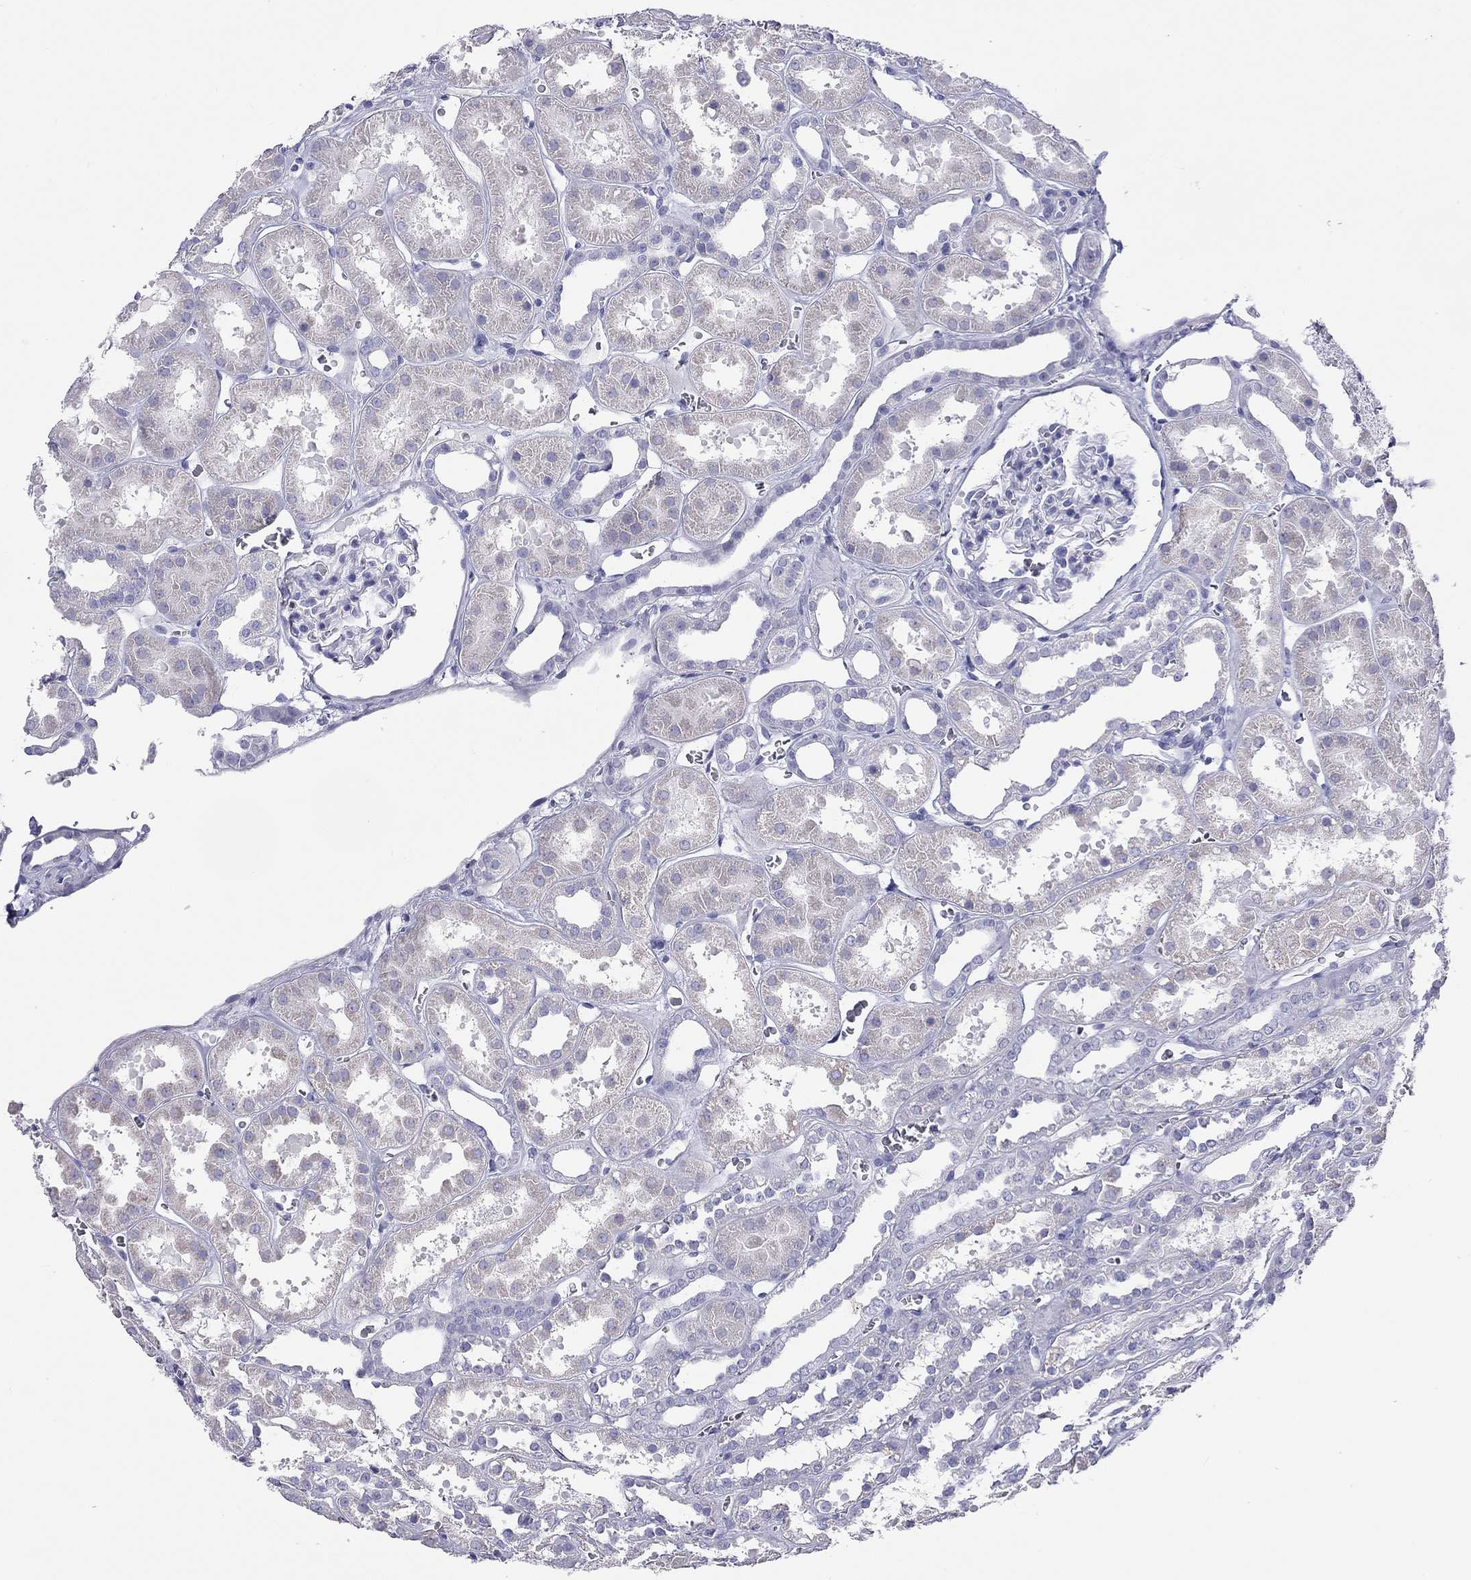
{"staining": {"intensity": "negative", "quantity": "none", "location": "none"}, "tissue": "kidney", "cell_type": "Cells in glomeruli", "image_type": "normal", "snomed": [{"axis": "morphology", "description": "Normal tissue, NOS"}, {"axis": "topography", "description": "Kidney"}], "caption": "Kidney was stained to show a protein in brown. There is no significant staining in cells in glomeruli.", "gene": "DPY19L2", "patient": {"sex": "female", "age": 41}}